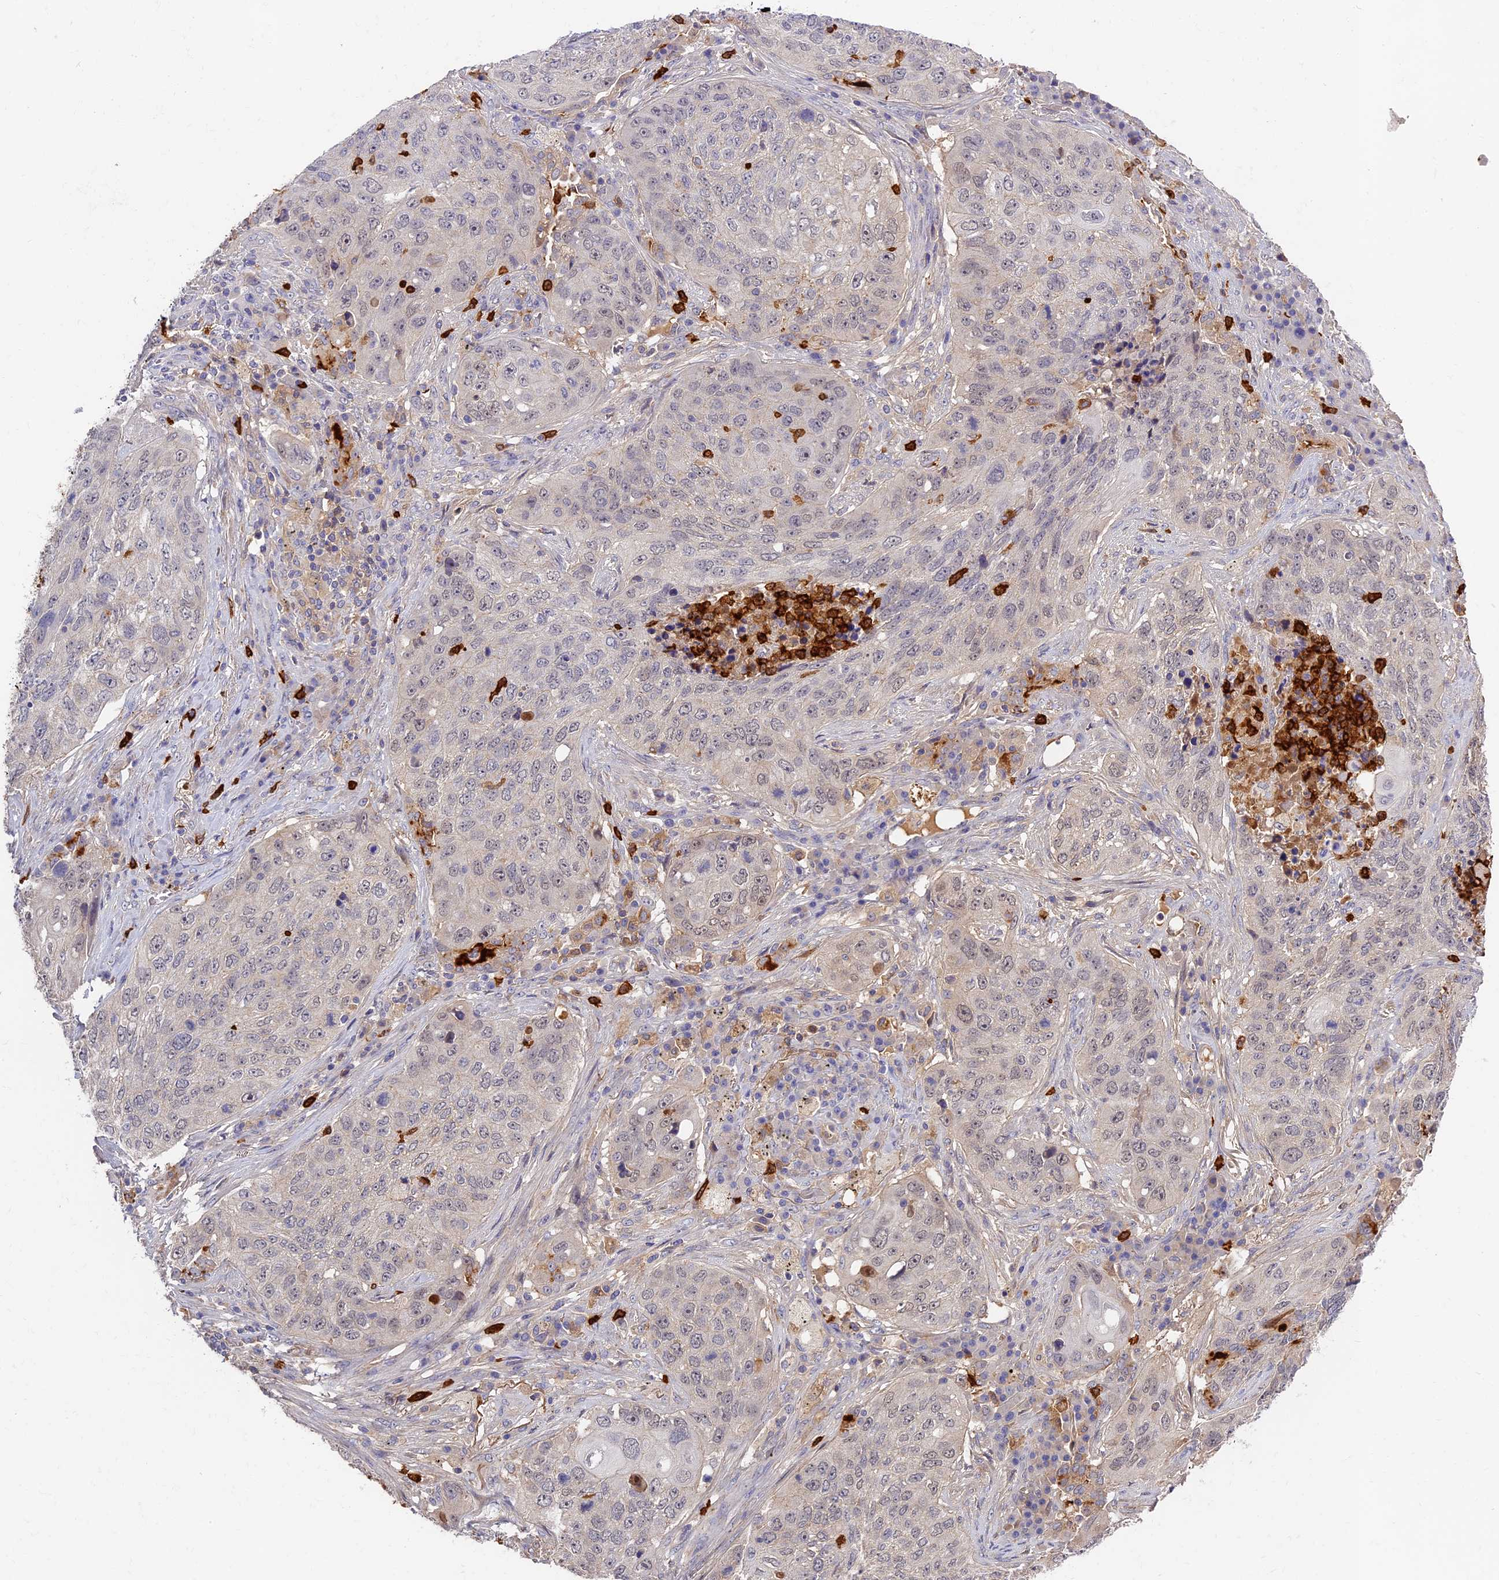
{"staining": {"intensity": "negative", "quantity": "none", "location": "none"}, "tissue": "lung cancer", "cell_type": "Tumor cells", "image_type": "cancer", "snomed": [{"axis": "morphology", "description": "Squamous cell carcinoma, NOS"}, {"axis": "topography", "description": "Lung"}], "caption": "Tumor cells are negative for brown protein staining in lung cancer. (DAB immunohistochemistry visualized using brightfield microscopy, high magnification).", "gene": "ADGRD1", "patient": {"sex": "female", "age": 63}}